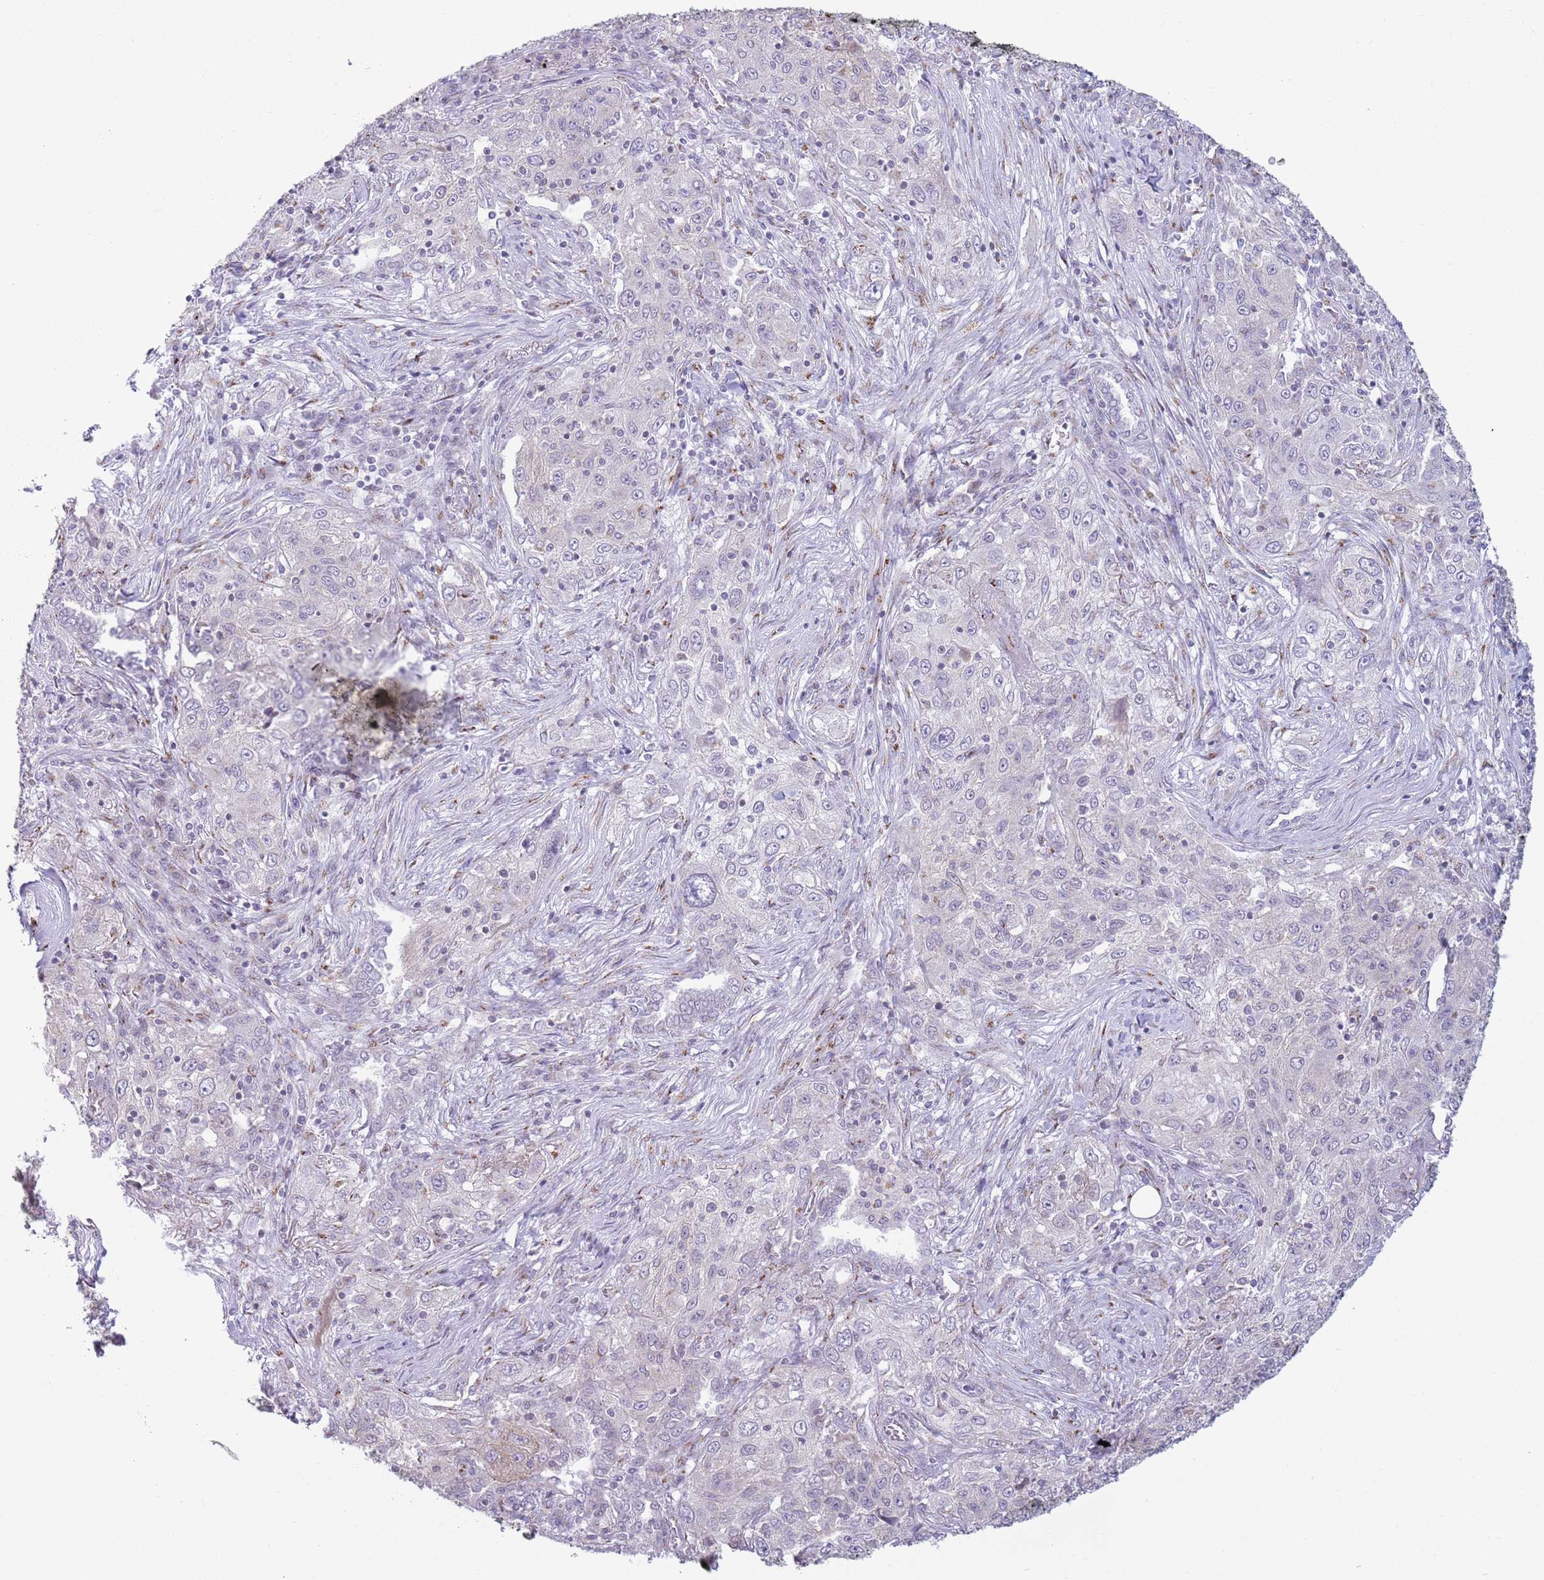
{"staining": {"intensity": "negative", "quantity": "none", "location": "none"}, "tissue": "lung cancer", "cell_type": "Tumor cells", "image_type": "cancer", "snomed": [{"axis": "morphology", "description": "Squamous cell carcinoma, NOS"}, {"axis": "topography", "description": "Lung"}], "caption": "High magnification brightfield microscopy of squamous cell carcinoma (lung) stained with DAB (3,3'-diaminobenzidine) (brown) and counterstained with hematoxylin (blue): tumor cells show no significant staining. (Brightfield microscopy of DAB immunohistochemistry at high magnification).", "gene": "C20orf96", "patient": {"sex": "female", "age": 69}}